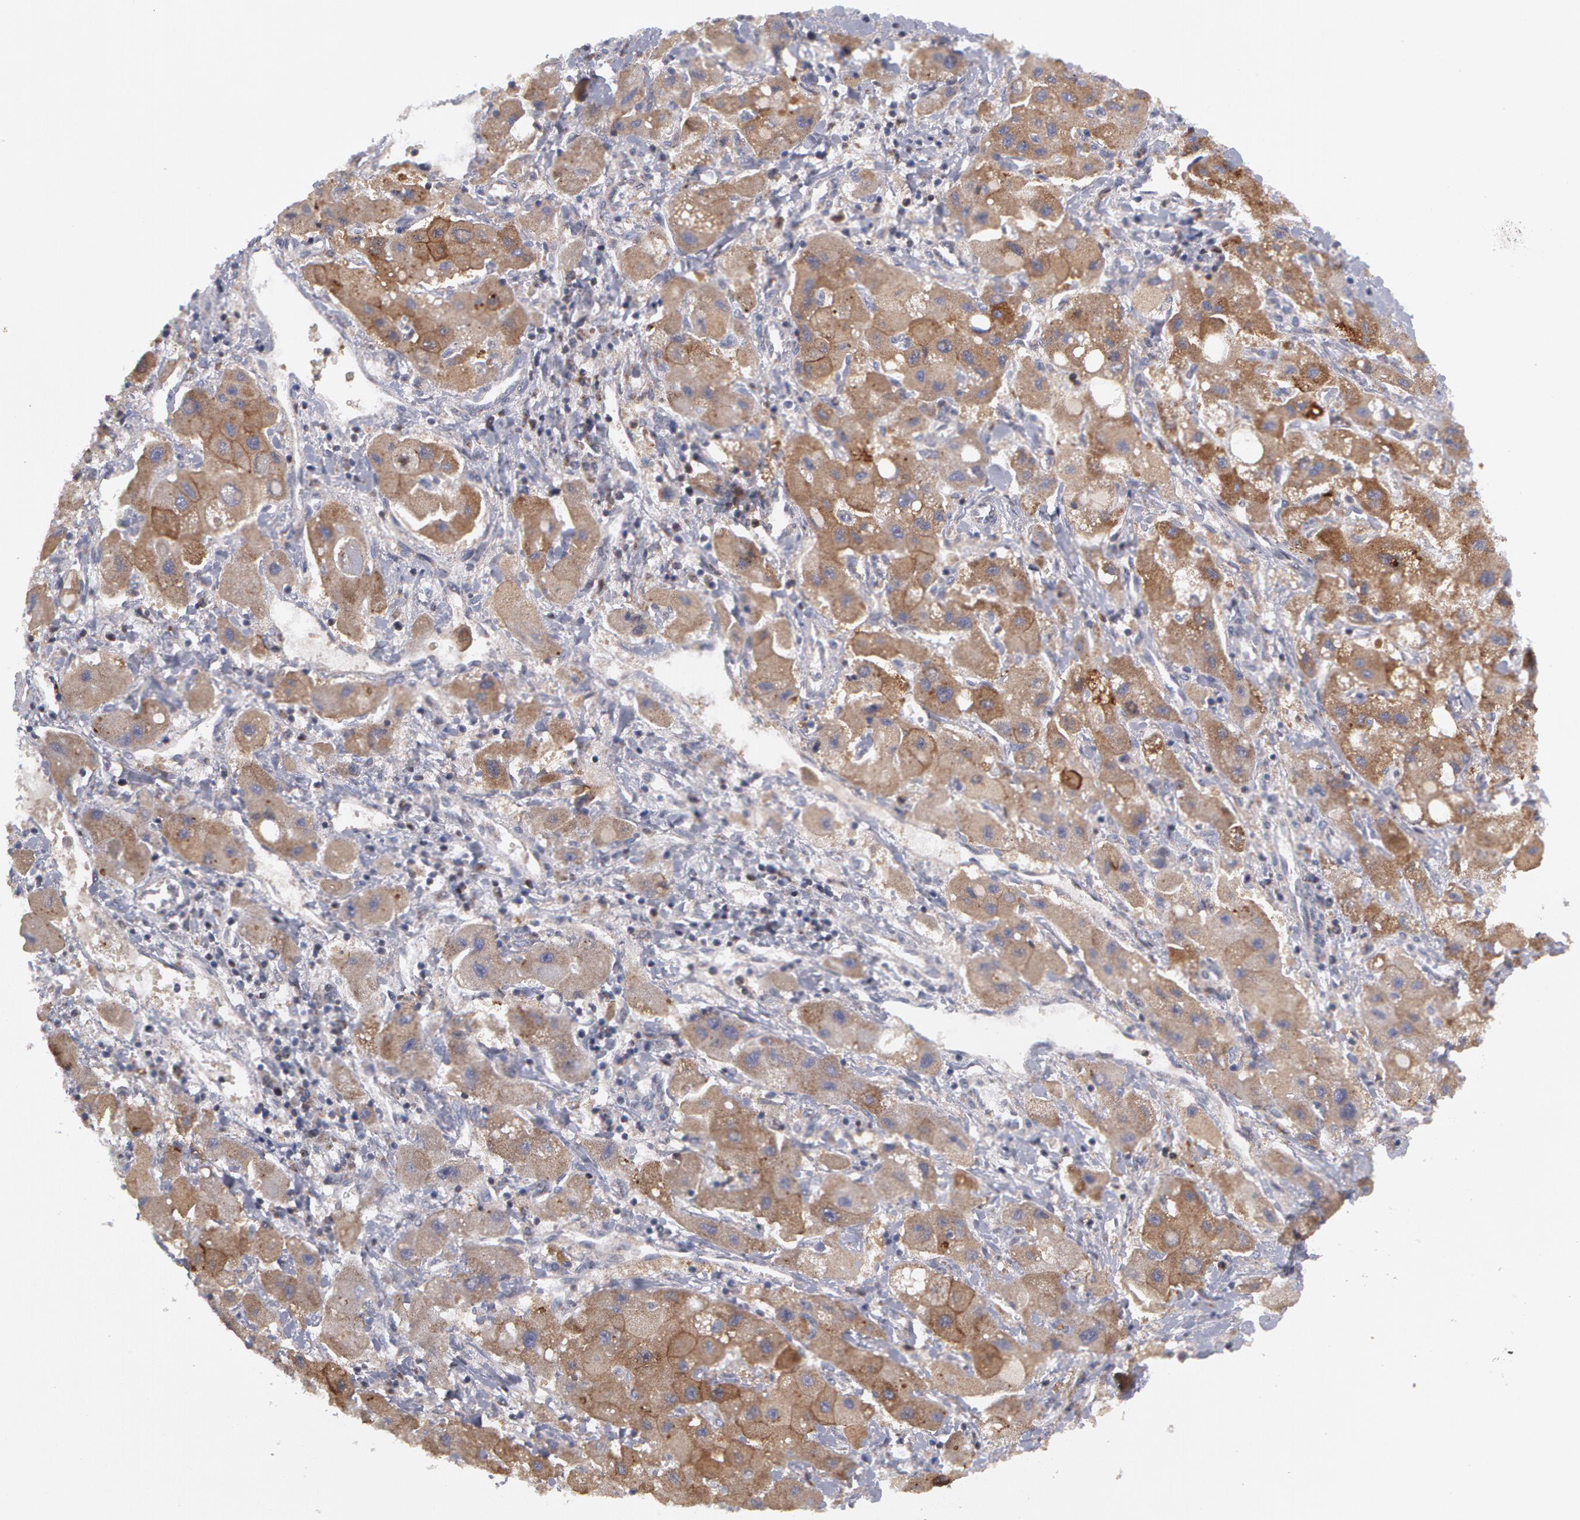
{"staining": {"intensity": "moderate", "quantity": ">75%", "location": "cytoplasmic/membranous"}, "tissue": "liver cancer", "cell_type": "Tumor cells", "image_type": "cancer", "snomed": [{"axis": "morphology", "description": "Carcinoma, Hepatocellular, NOS"}, {"axis": "topography", "description": "Liver"}], "caption": "Approximately >75% of tumor cells in hepatocellular carcinoma (liver) exhibit moderate cytoplasmic/membranous protein staining as visualized by brown immunohistochemical staining.", "gene": "ERBB2", "patient": {"sex": "male", "age": 24}}